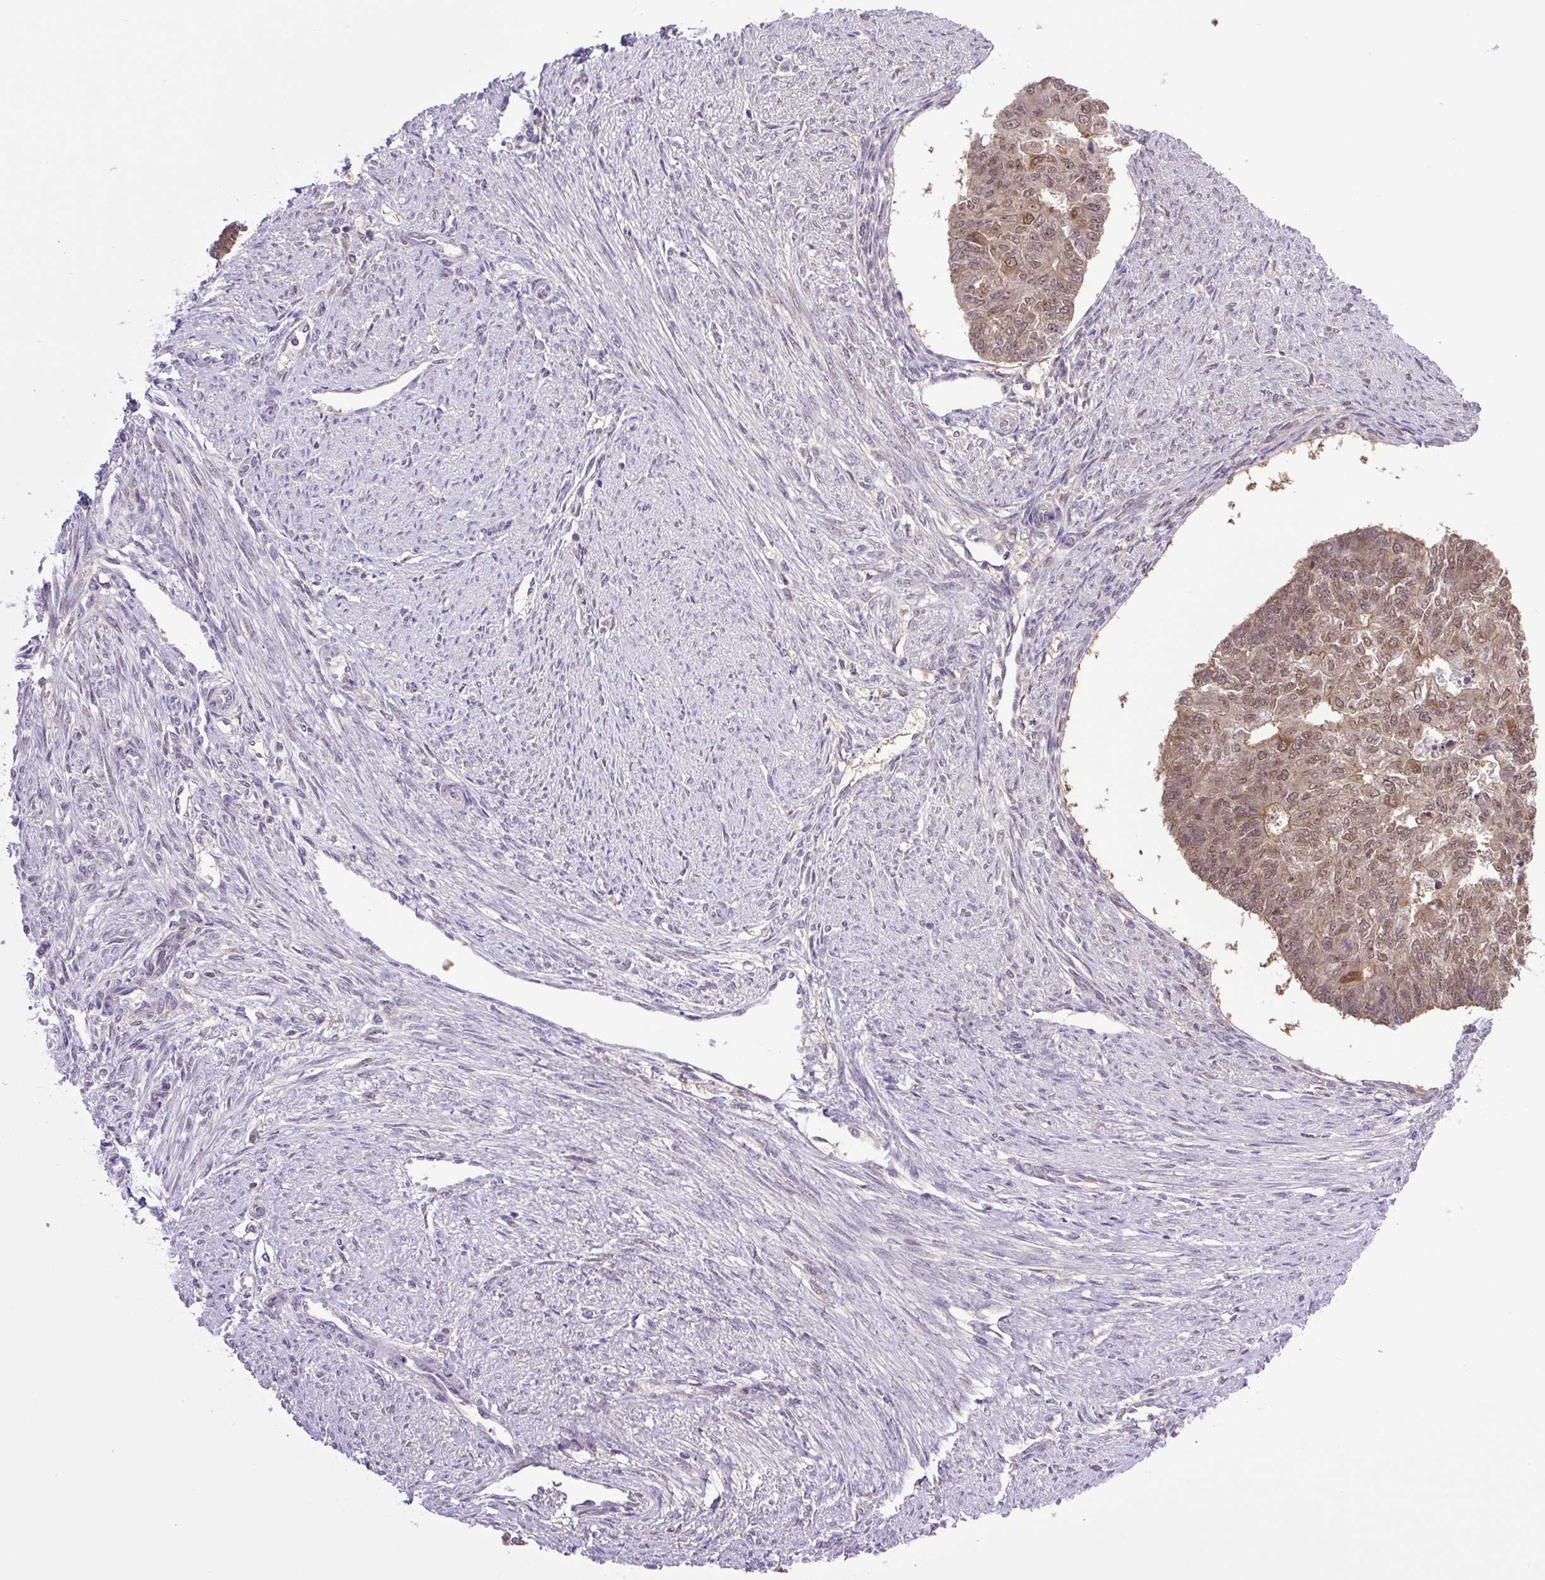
{"staining": {"intensity": "moderate", "quantity": ">75%", "location": "nuclear"}, "tissue": "endometrial cancer", "cell_type": "Tumor cells", "image_type": "cancer", "snomed": [{"axis": "morphology", "description": "Adenocarcinoma, NOS"}, {"axis": "topography", "description": "Endometrium"}], "caption": "Adenocarcinoma (endometrial) was stained to show a protein in brown. There is medium levels of moderate nuclear positivity in about >75% of tumor cells. Using DAB (3,3'-diaminobenzidine) (brown) and hematoxylin (blue) stains, captured at high magnification using brightfield microscopy.", "gene": "SGTA", "patient": {"sex": "female", "age": 32}}